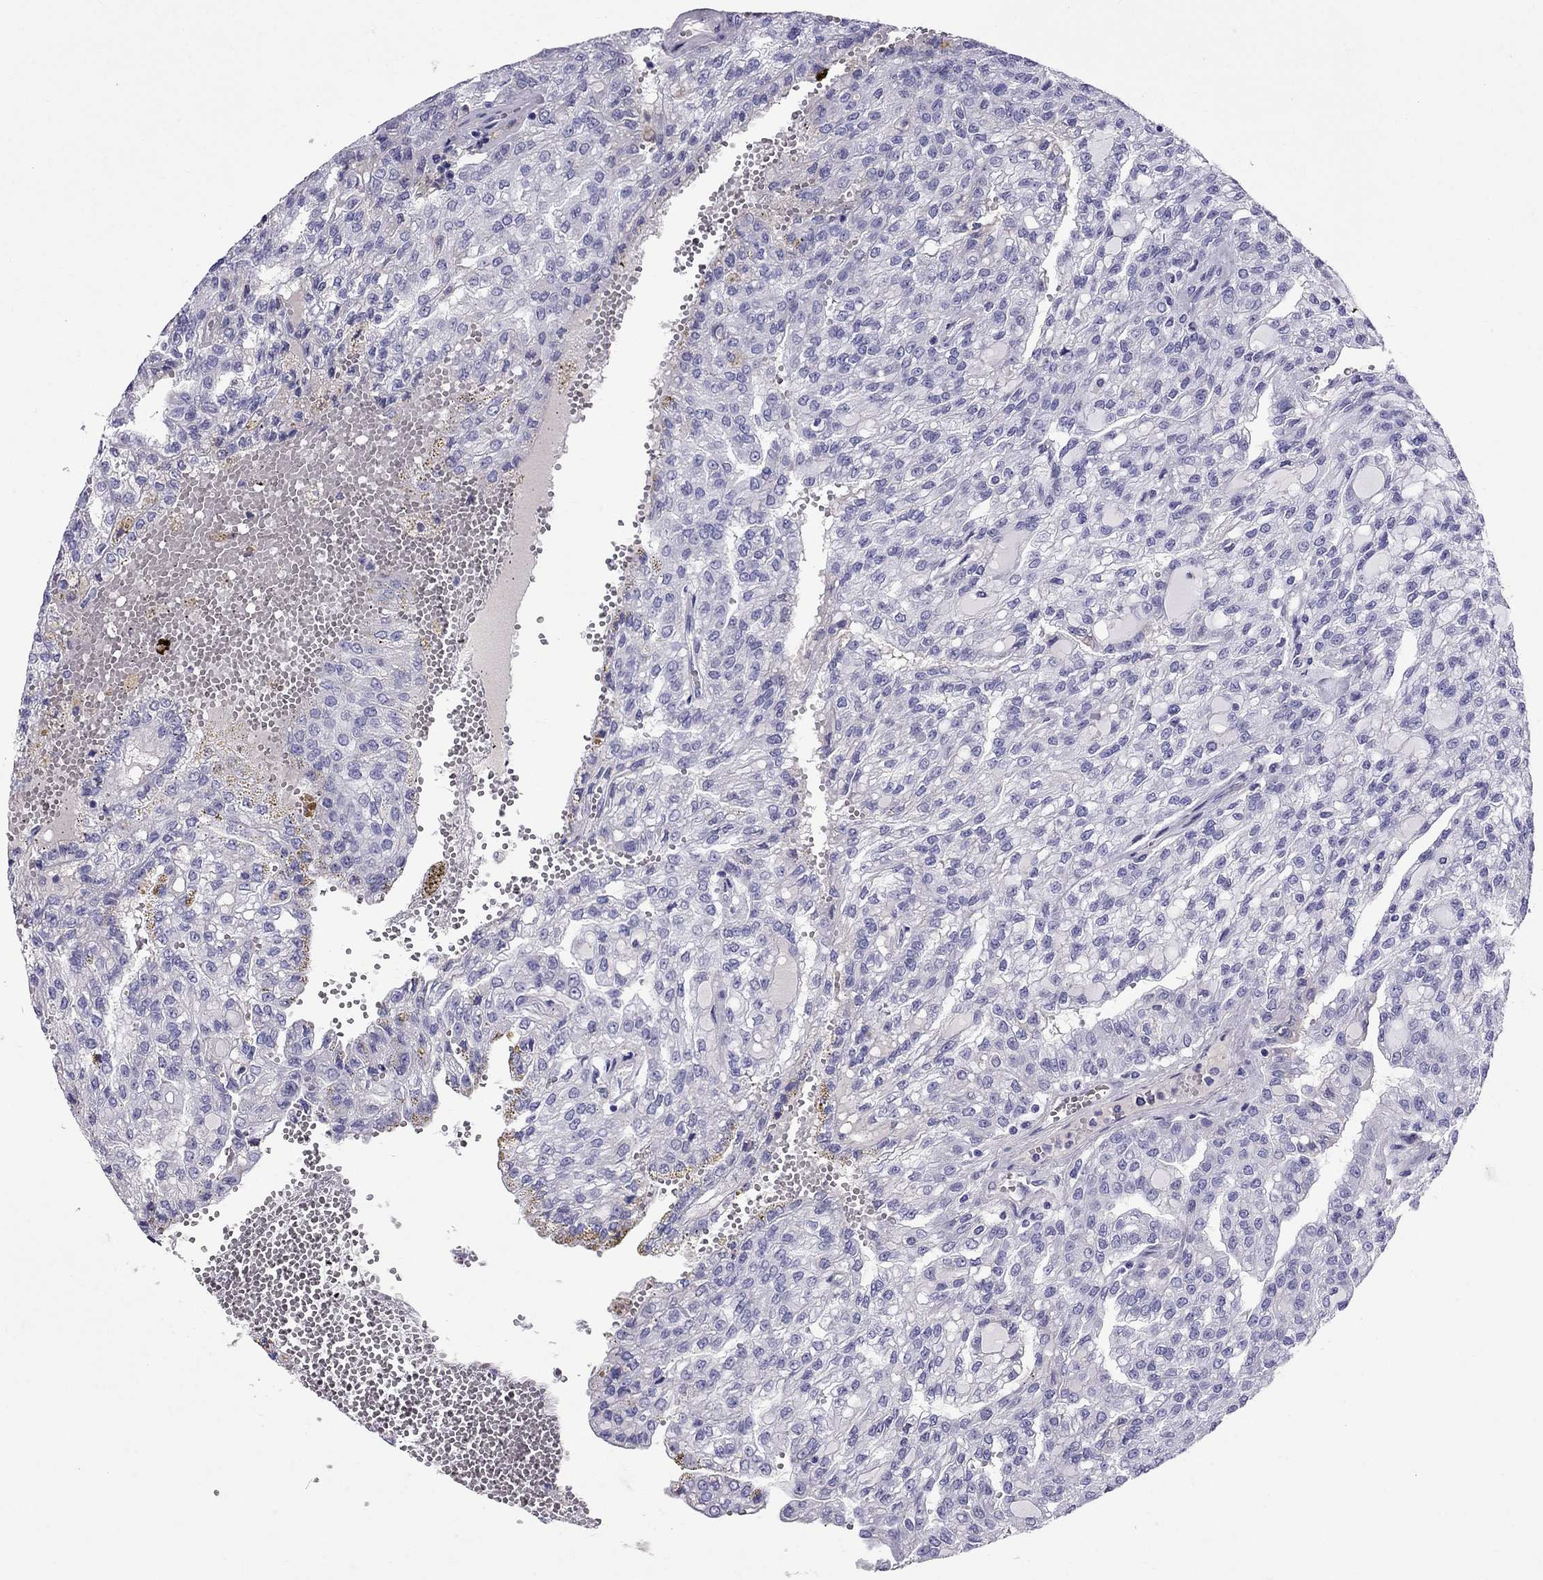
{"staining": {"intensity": "negative", "quantity": "none", "location": "none"}, "tissue": "renal cancer", "cell_type": "Tumor cells", "image_type": "cancer", "snomed": [{"axis": "morphology", "description": "Adenocarcinoma, NOS"}, {"axis": "topography", "description": "Kidney"}], "caption": "DAB immunohistochemical staining of human renal adenocarcinoma displays no significant staining in tumor cells. (Immunohistochemistry, brightfield microscopy, high magnification).", "gene": "SCART1", "patient": {"sex": "male", "age": 63}}